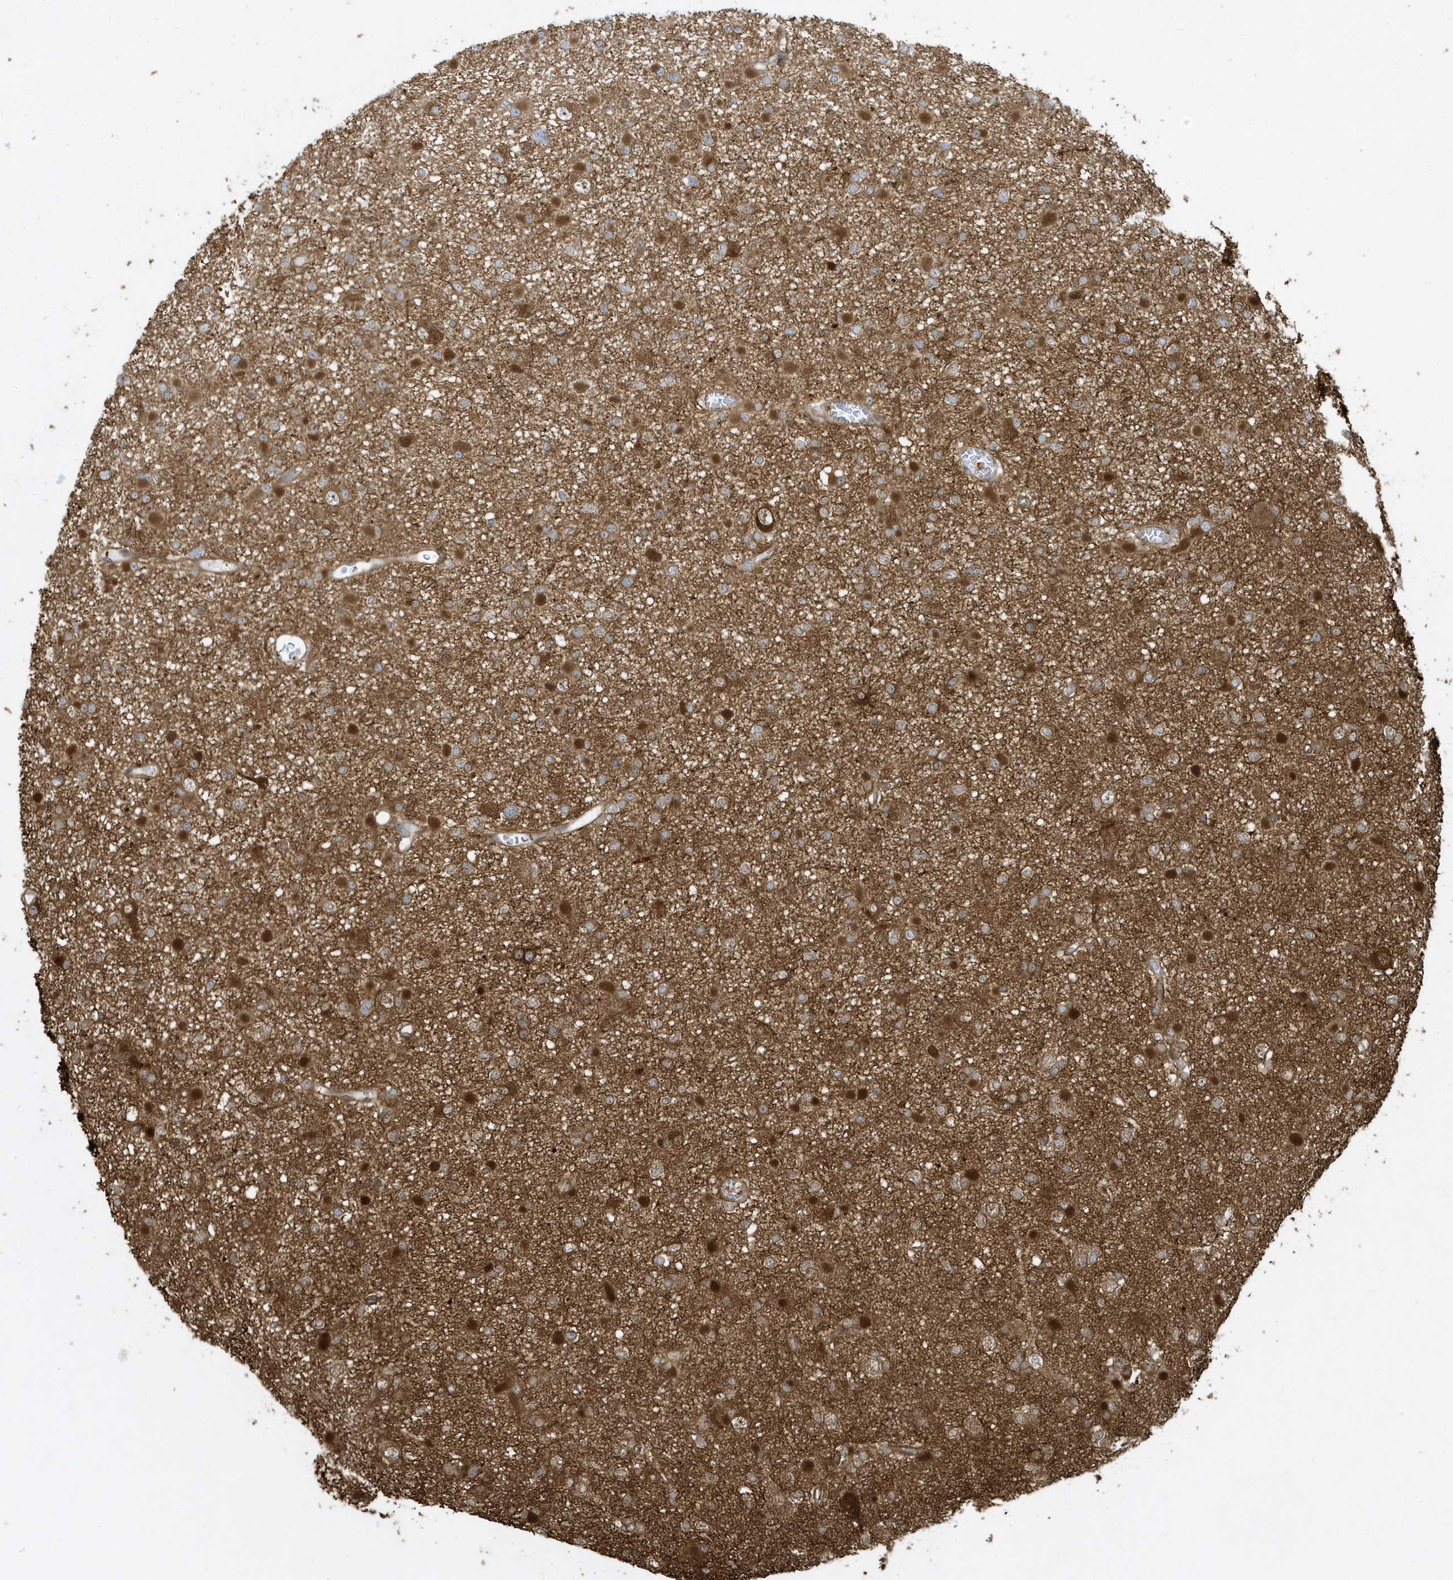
{"staining": {"intensity": "moderate", "quantity": "25%-75%", "location": "cytoplasmic/membranous"}, "tissue": "glioma", "cell_type": "Tumor cells", "image_type": "cancer", "snomed": [{"axis": "morphology", "description": "Glioma, malignant, Low grade"}, {"axis": "topography", "description": "Brain"}], "caption": "The image shows immunohistochemical staining of low-grade glioma (malignant). There is moderate cytoplasmic/membranous staining is identified in about 25%-75% of tumor cells.", "gene": "CLCN6", "patient": {"sex": "female", "age": 22}}